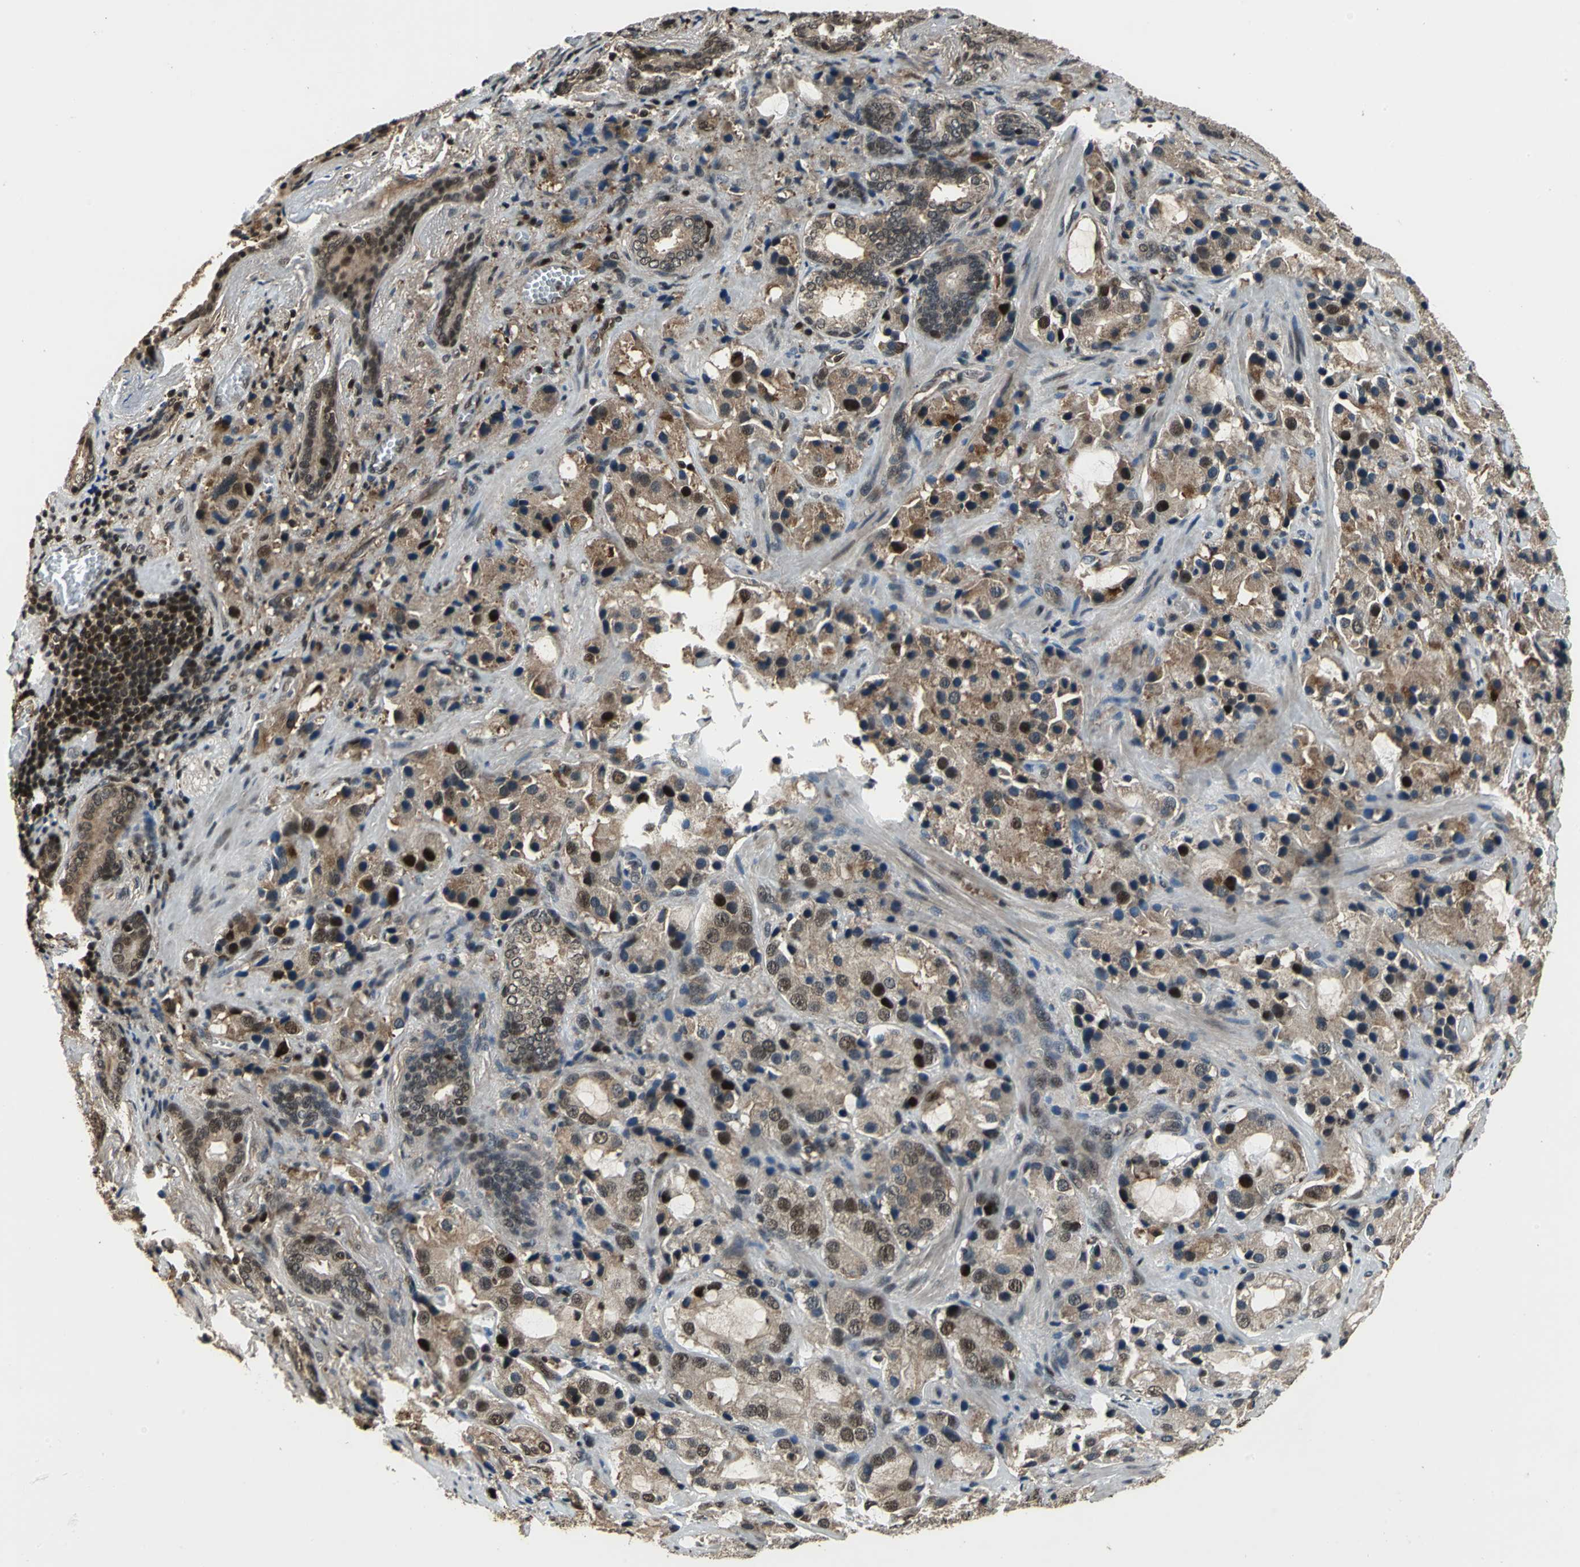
{"staining": {"intensity": "moderate", "quantity": ">75%", "location": "cytoplasmic/membranous,nuclear"}, "tissue": "prostate cancer", "cell_type": "Tumor cells", "image_type": "cancer", "snomed": [{"axis": "morphology", "description": "Adenocarcinoma, High grade"}, {"axis": "topography", "description": "Prostate"}], "caption": "Immunohistochemical staining of prostate cancer (high-grade adenocarcinoma) displays medium levels of moderate cytoplasmic/membranous and nuclear staining in approximately >75% of tumor cells. (brown staining indicates protein expression, while blue staining denotes nuclei).", "gene": "MIS18BP1", "patient": {"sex": "male", "age": 70}}